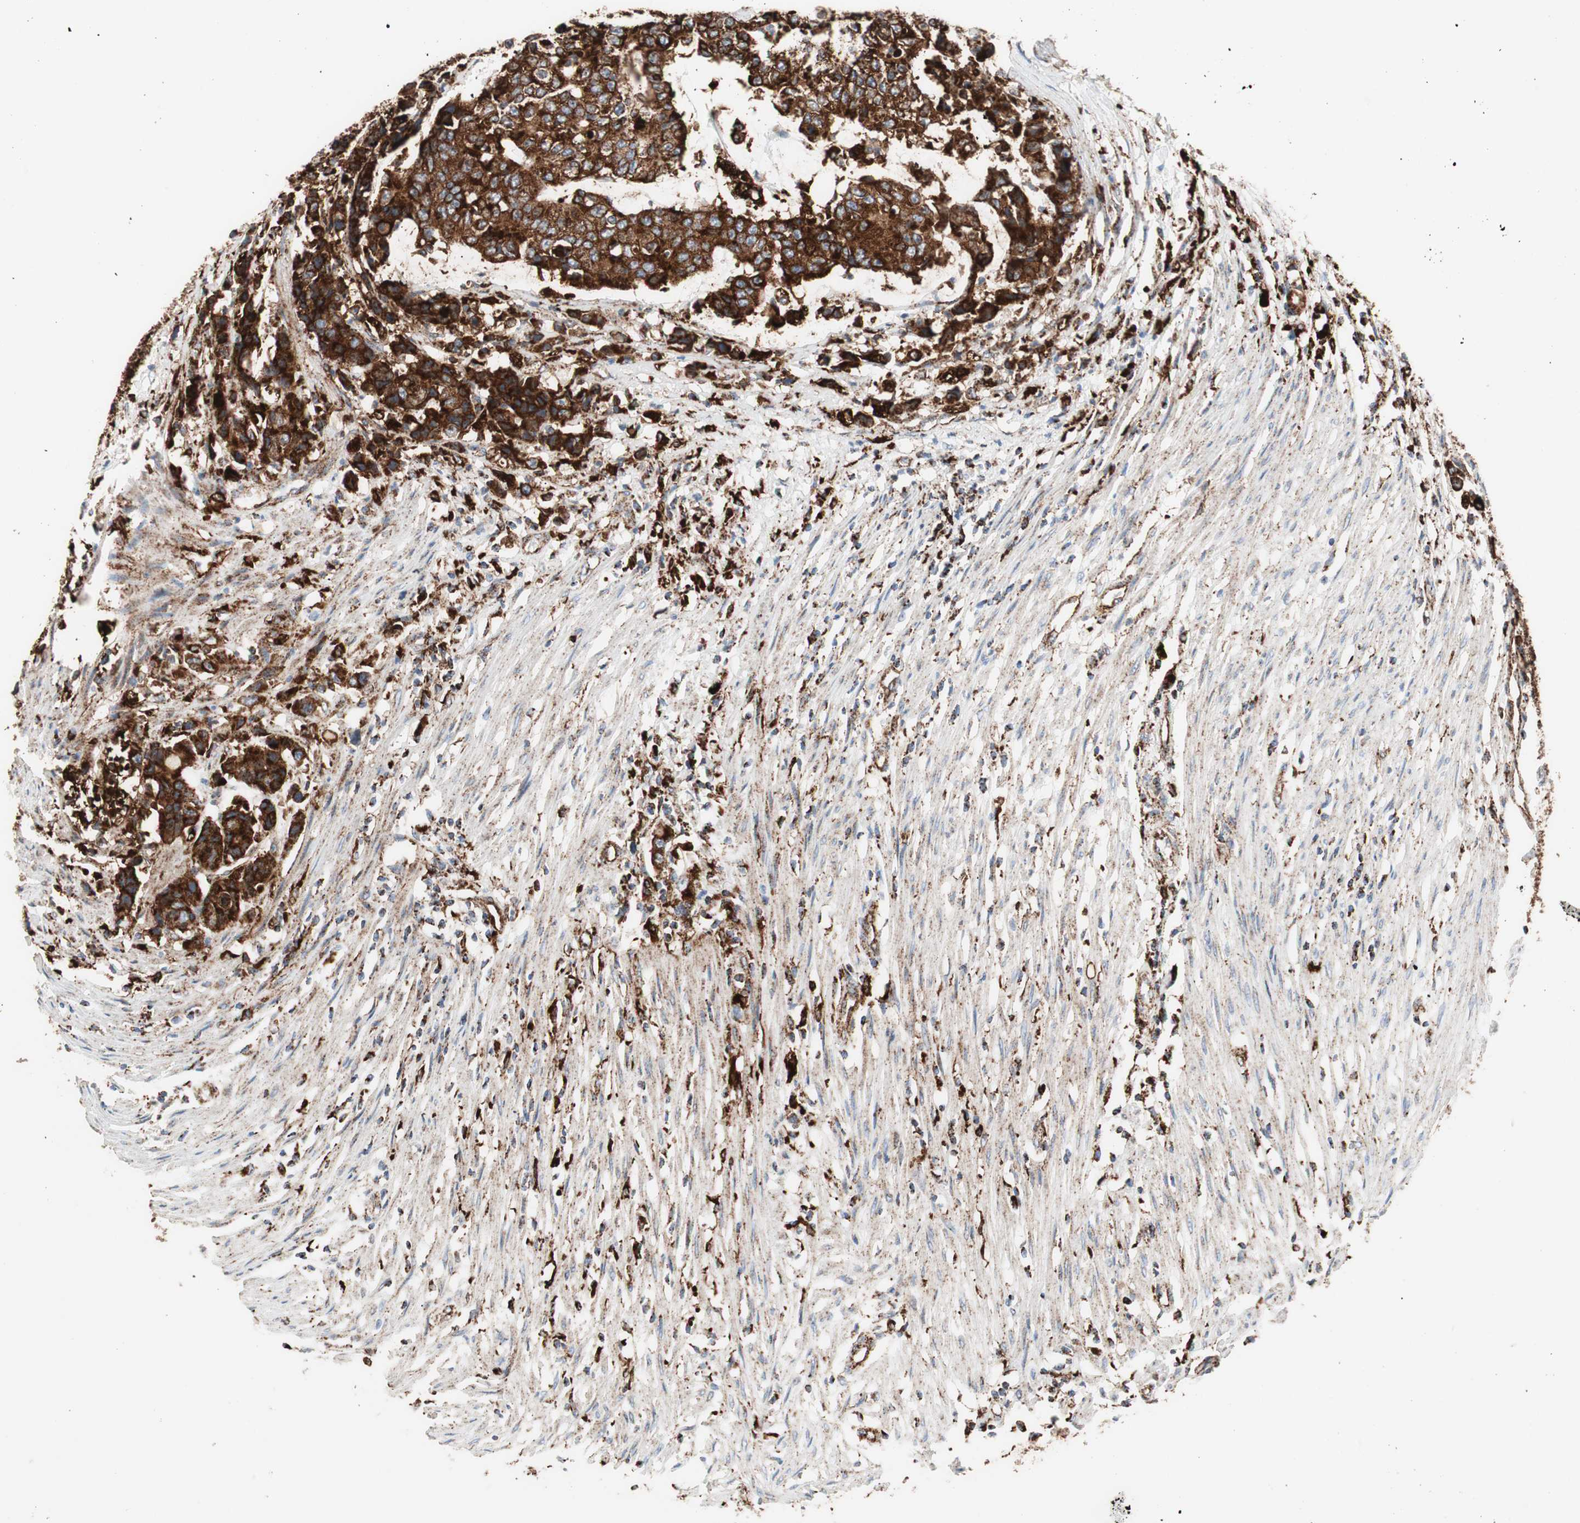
{"staining": {"intensity": "strong", "quantity": ">75%", "location": "cytoplasmic/membranous"}, "tissue": "colorectal cancer", "cell_type": "Tumor cells", "image_type": "cancer", "snomed": [{"axis": "morphology", "description": "Adenocarcinoma, NOS"}, {"axis": "topography", "description": "Colon"}], "caption": "Strong cytoplasmic/membranous protein positivity is appreciated in approximately >75% of tumor cells in colorectal cancer (adenocarcinoma).", "gene": "LAMP1", "patient": {"sex": "female", "age": 86}}